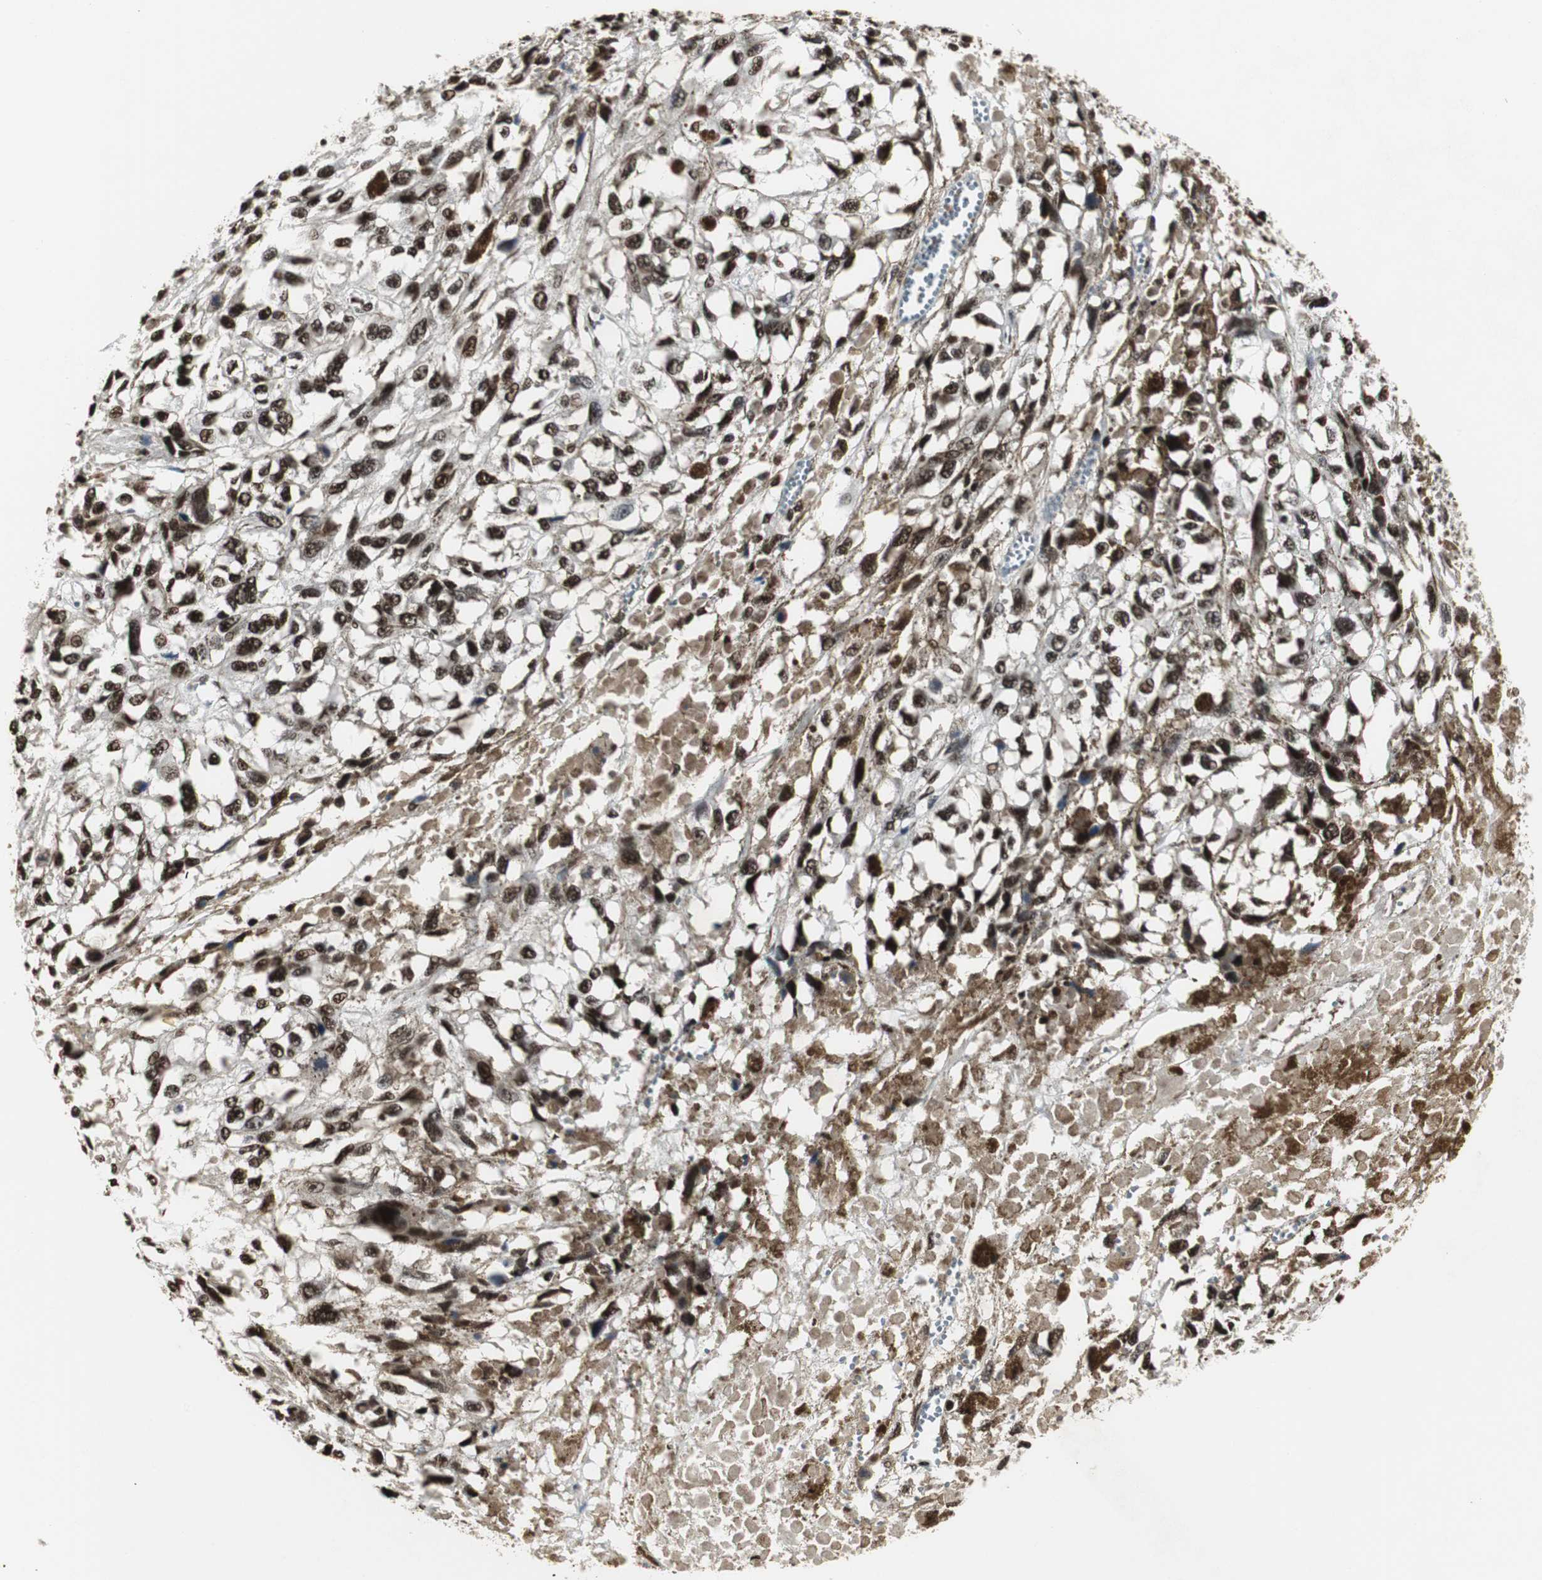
{"staining": {"intensity": "strong", "quantity": ">75%", "location": "nuclear"}, "tissue": "melanoma", "cell_type": "Tumor cells", "image_type": "cancer", "snomed": [{"axis": "morphology", "description": "Malignant melanoma, Metastatic site"}, {"axis": "topography", "description": "Lymph node"}], "caption": "Tumor cells exhibit strong nuclear positivity in about >75% of cells in melanoma.", "gene": "PARN", "patient": {"sex": "male", "age": 59}}